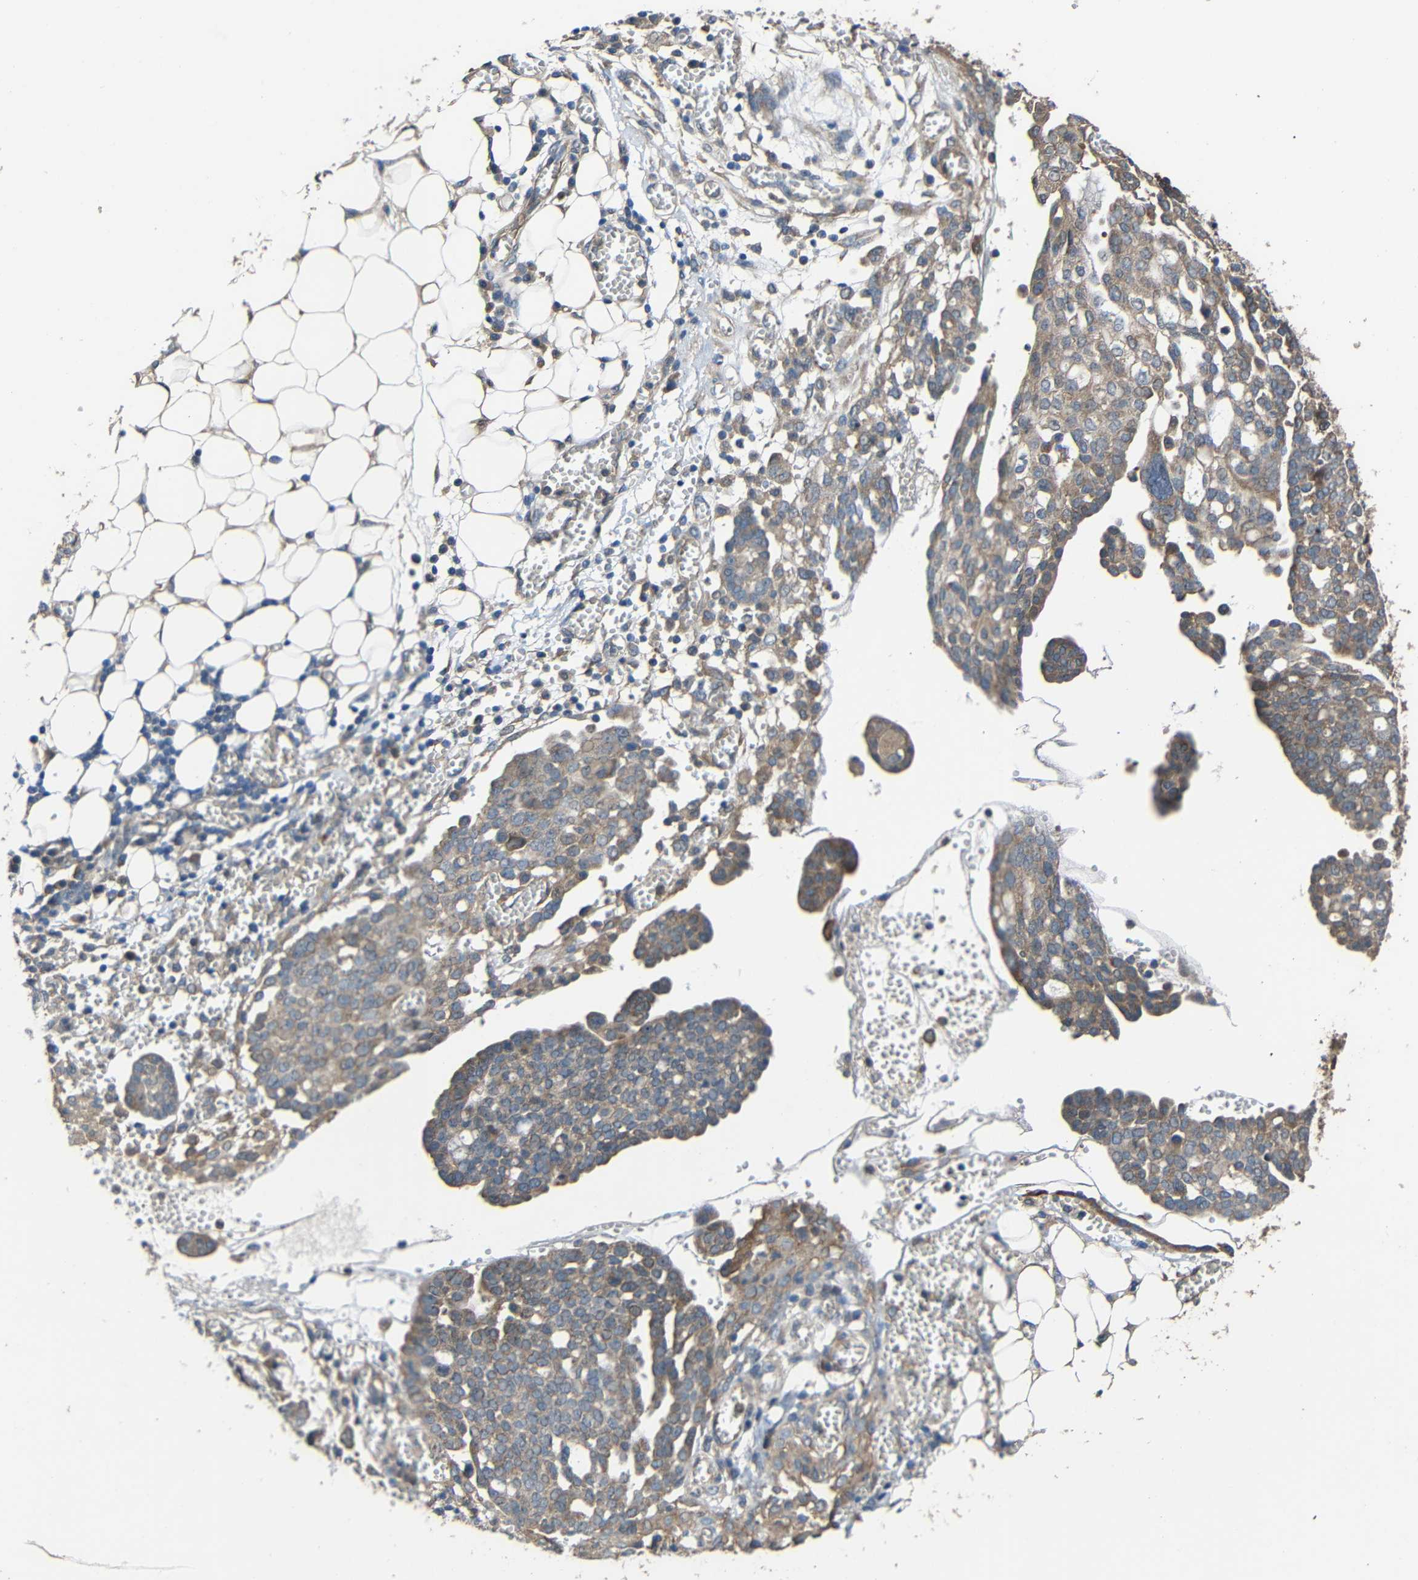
{"staining": {"intensity": "weak", "quantity": ">75%", "location": "cytoplasmic/membranous"}, "tissue": "ovarian cancer", "cell_type": "Tumor cells", "image_type": "cancer", "snomed": [{"axis": "morphology", "description": "Cystadenocarcinoma, serous, NOS"}, {"axis": "topography", "description": "Soft tissue"}, {"axis": "topography", "description": "Ovary"}], "caption": "Weak cytoplasmic/membranous positivity is seen in approximately >75% of tumor cells in serous cystadenocarcinoma (ovarian).", "gene": "CHST9", "patient": {"sex": "female", "age": 57}}